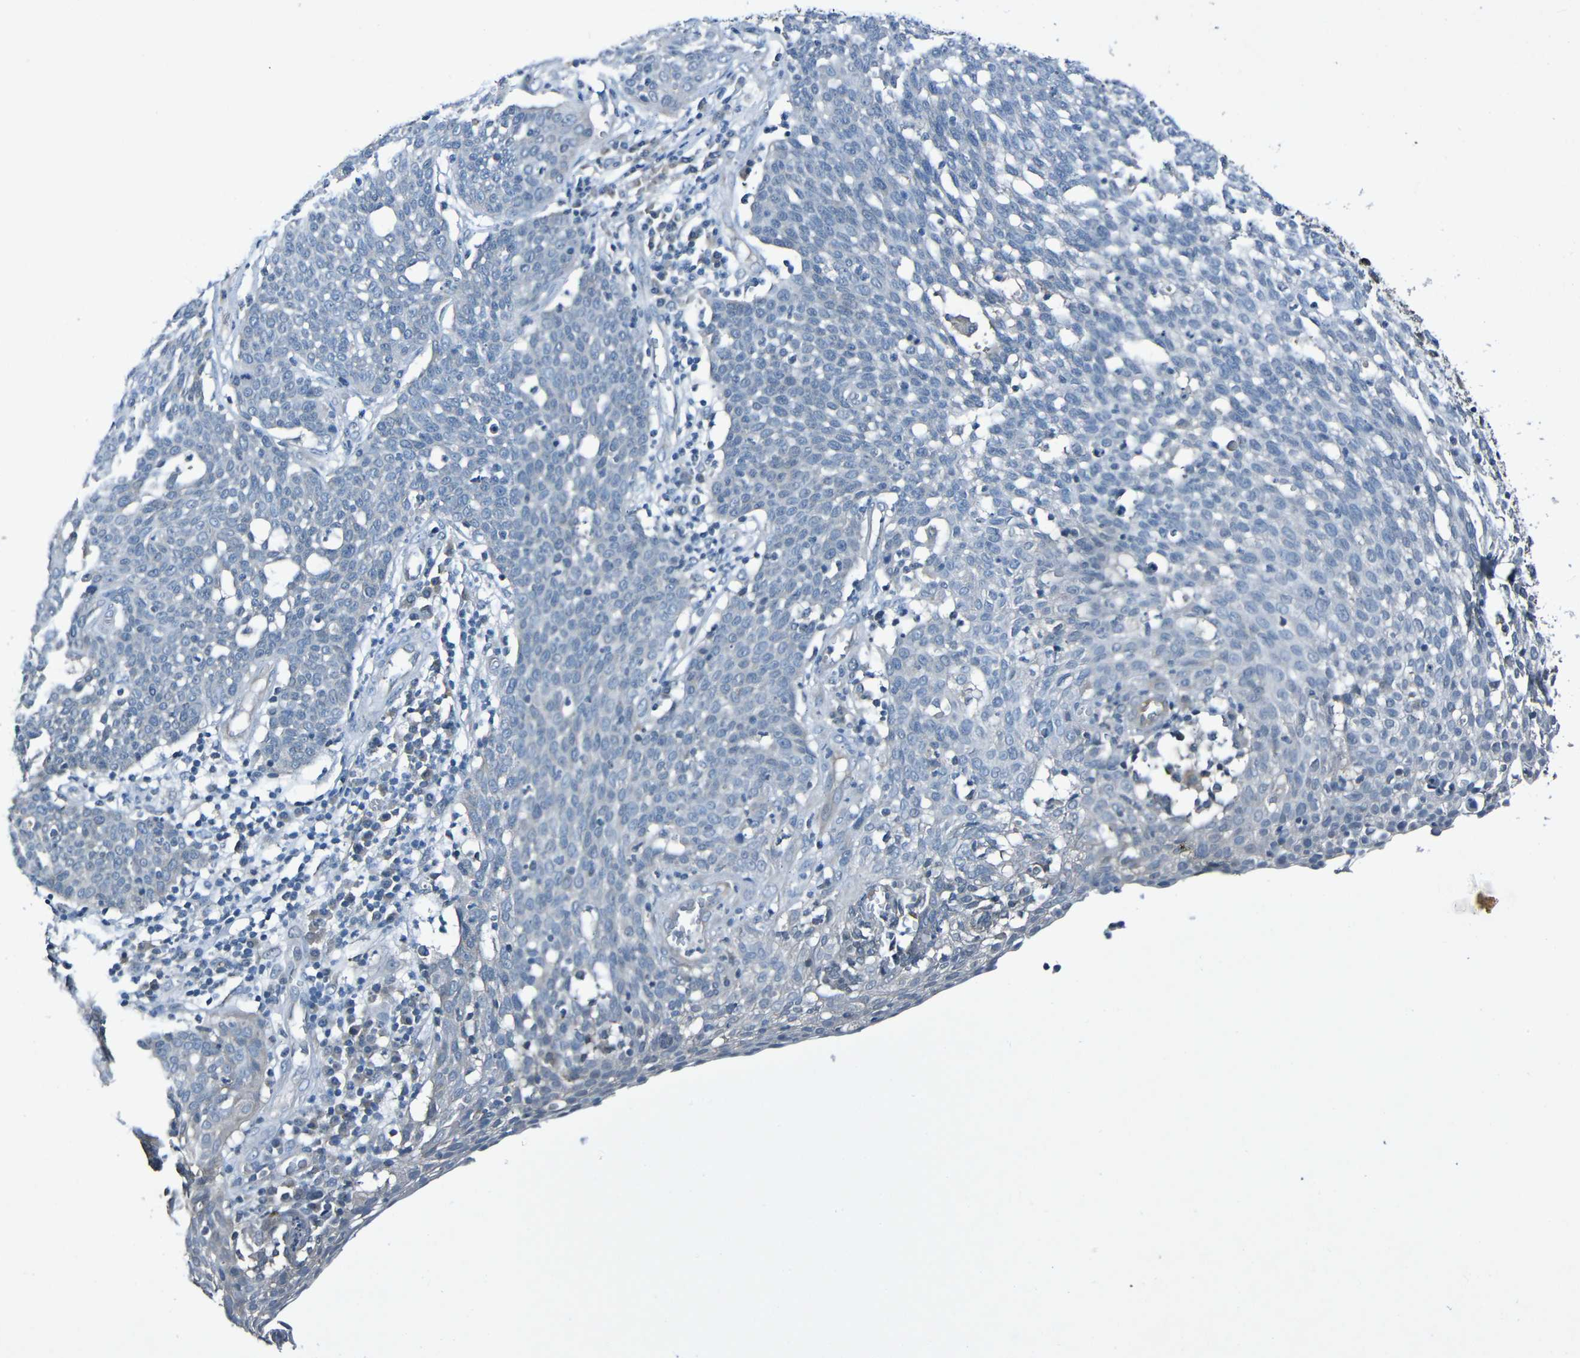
{"staining": {"intensity": "negative", "quantity": "none", "location": "none"}, "tissue": "cervical cancer", "cell_type": "Tumor cells", "image_type": "cancer", "snomed": [{"axis": "morphology", "description": "Squamous cell carcinoma, NOS"}, {"axis": "topography", "description": "Cervix"}], "caption": "A micrograph of squamous cell carcinoma (cervical) stained for a protein reveals no brown staining in tumor cells.", "gene": "LRRC70", "patient": {"sex": "female", "age": 34}}